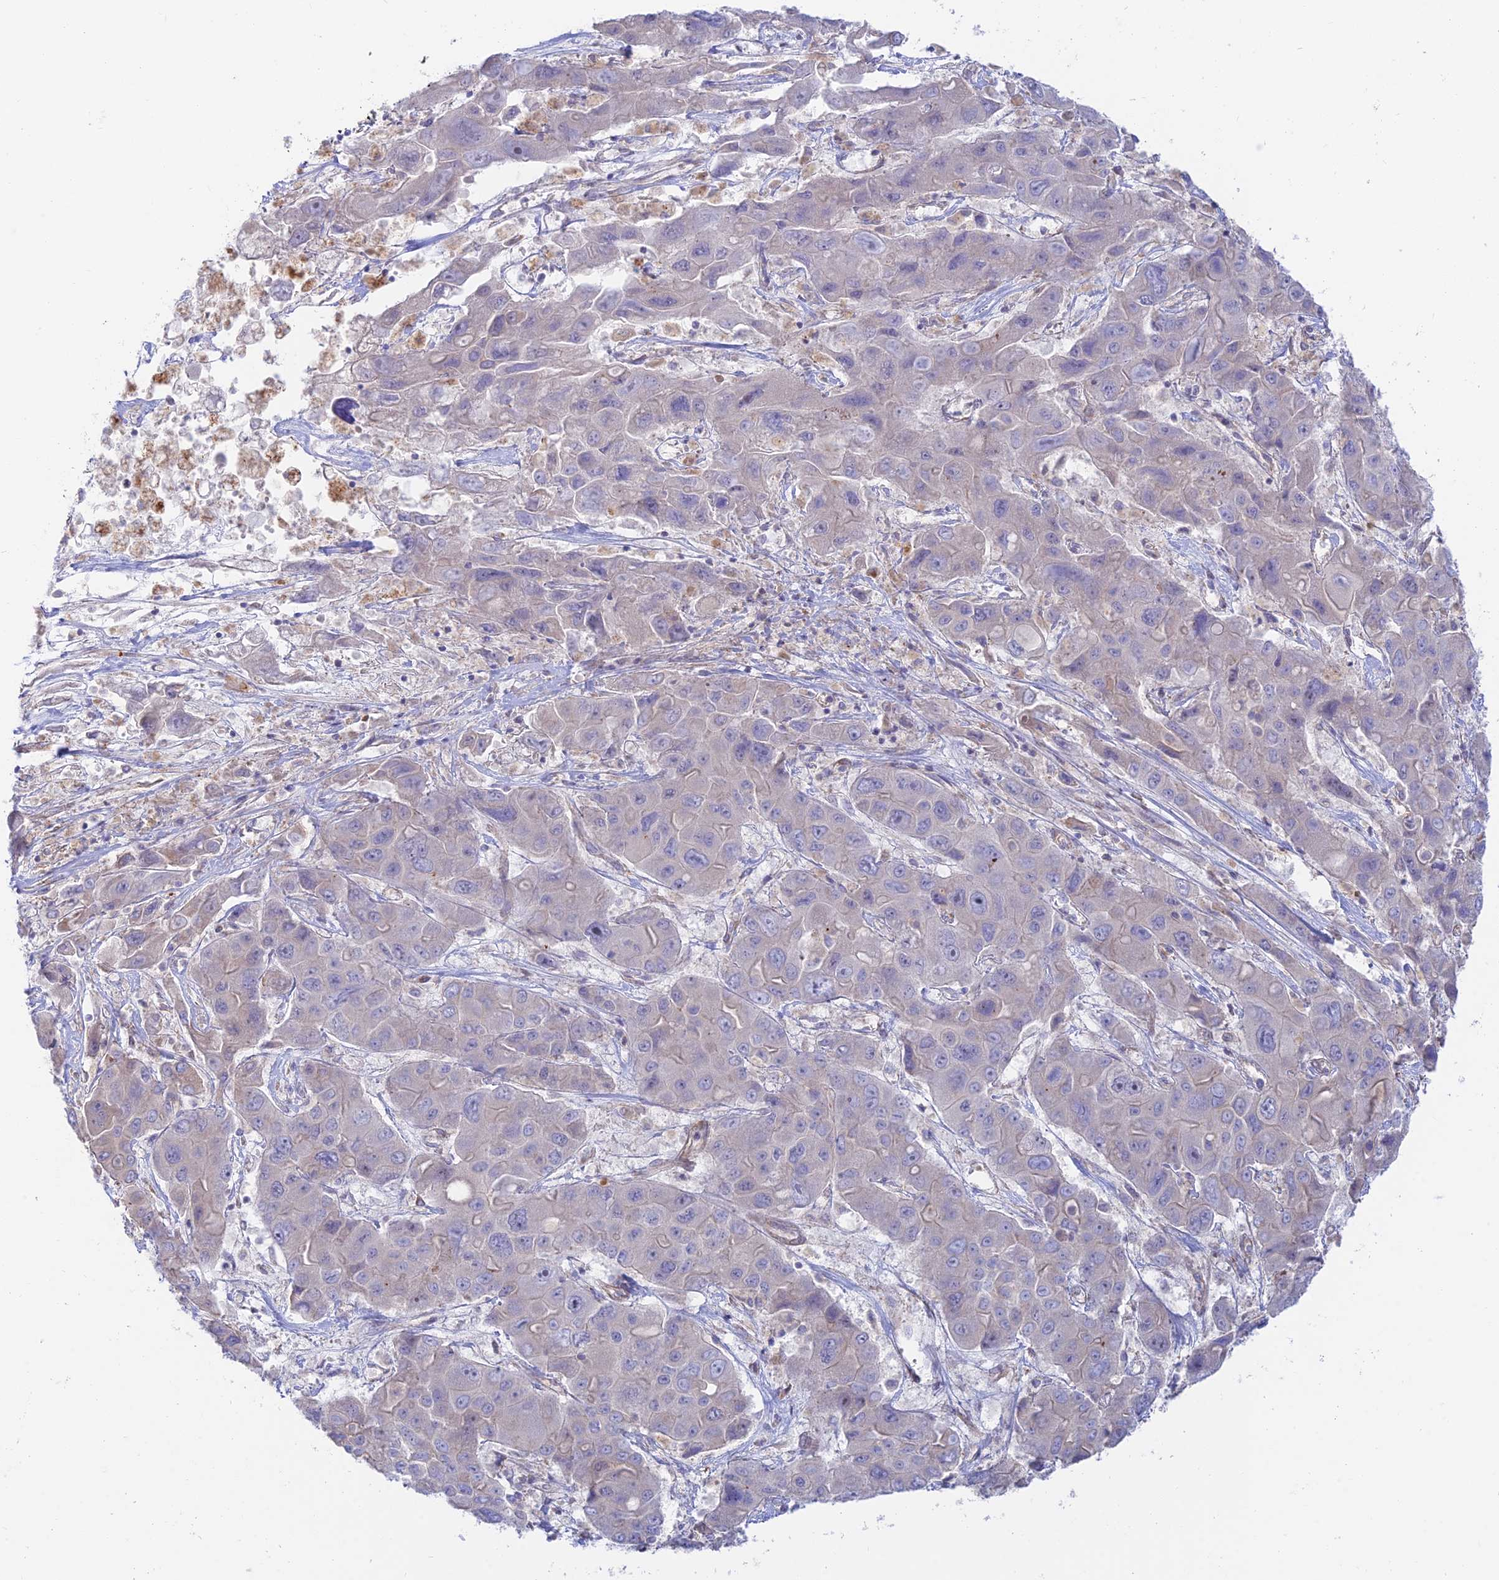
{"staining": {"intensity": "negative", "quantity": "none", "location": "none"}, "tissue": "liver cancer", "cell_type": "Tumor cells", "image_type": "cancer", "snomed": [{"axis": "morphology", "description": "Cholangiocarcinoma"}, {"axis": "topography", "description": "Liver"}], "caption": "This is a image of IHC staining of liver cancer, which shows no staining in tumor cells.", "gene": "KCNAB1", "patient": {"sex": "male", "age": 67}}